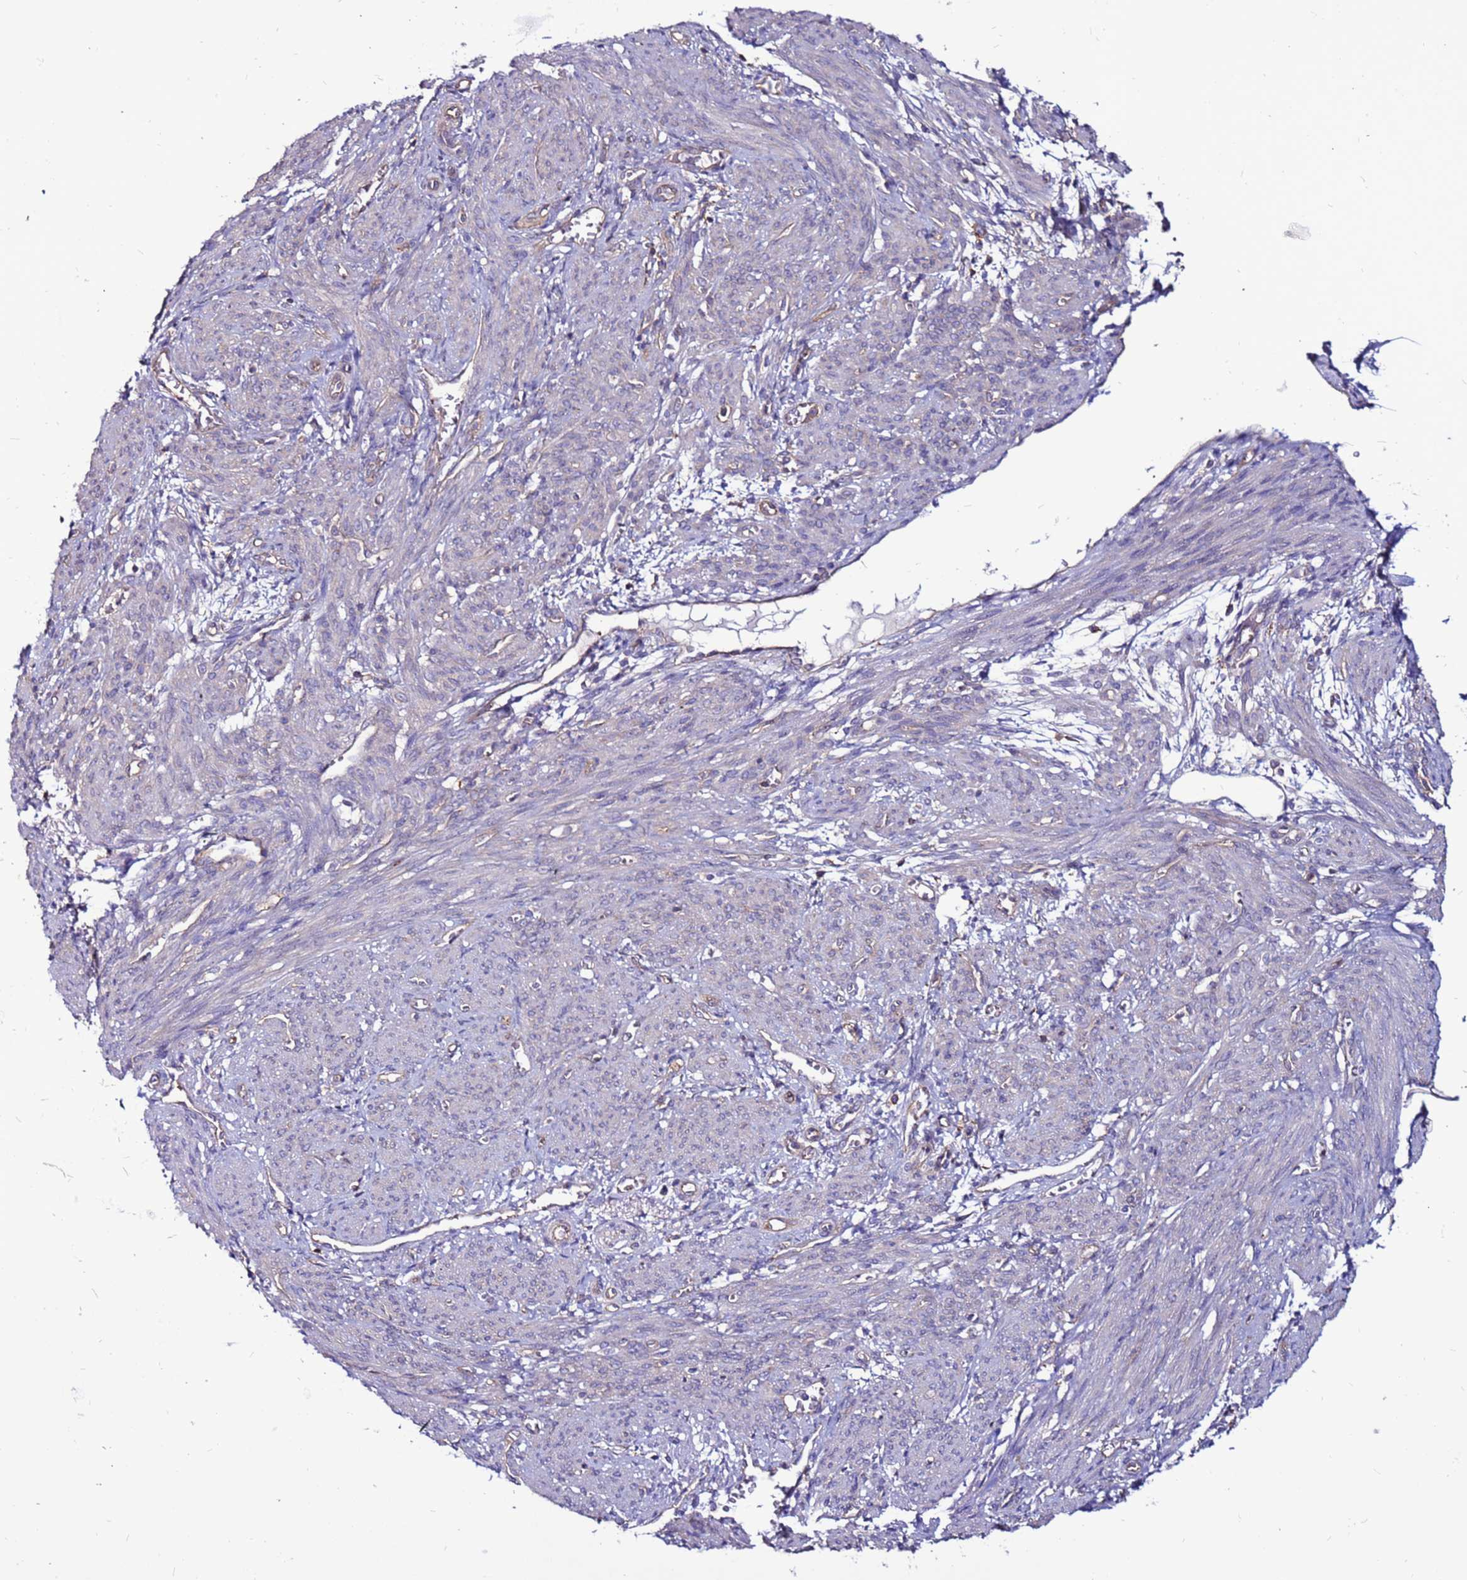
{"staining": {"intensity": "negative", "quantity": "none", "location": "none"}, "tissue": "smooth muscle", "cell_type": "Smooth muscle cells", "image_type": "normal", "snomed": [{"axis": "morphology", "description": "Normal tissue, NOS"}, {"axis": "topography", "description": "Smooth muscle"}], "caption": "Immunohistochemical staining of benign human smooth muscle reveals no significant staining in smooth muscle cells.", "gene": "NRN1L", "patient": {"sex": "female", "age": 39}}